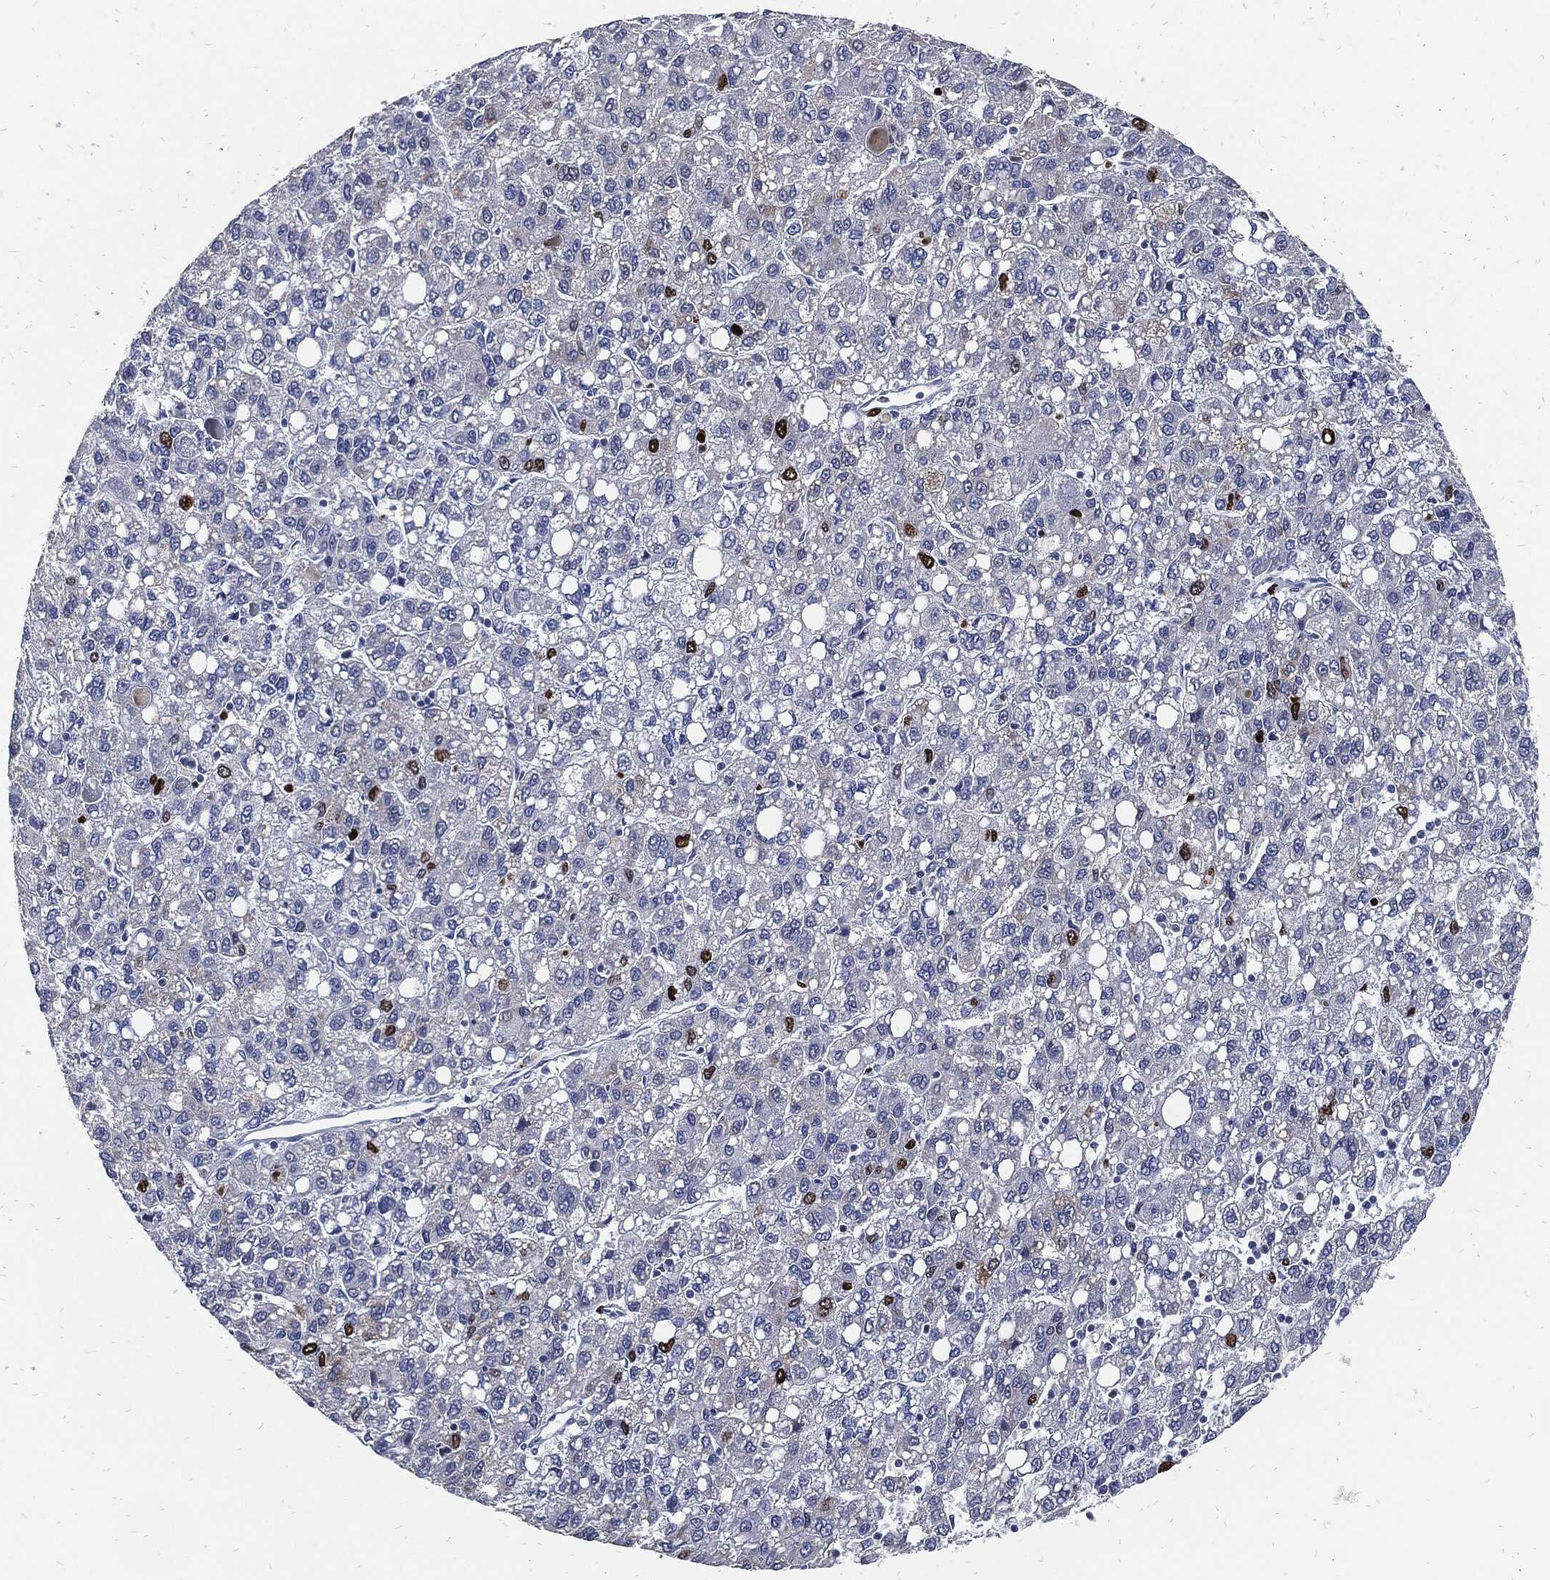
{"staining": {"intensity": "strong", "quantity": "<25%", "location": "nuclear"}, "tissue": "liver cancer", "cell_type": "Tumor cells", "image_type": "cancer", "snomed": [{"axis": "morphology", "description": "Carcinoma, Hepatocellular, NOS"}, {"axis": "topography", "description": "Liver"}], "caption": "Tumor cells reveal strong nuclear positivity in approximately <25% of cells in hepatocellular carcinoma (liver). (Stains: DAB (3,3'-diaminobenzidine) in brown, nuclei in blue, Microscopy: brightfield microscopy at high magnification).", "gene": "MKI67", "patient": {"sex": "female", "age": 82}}